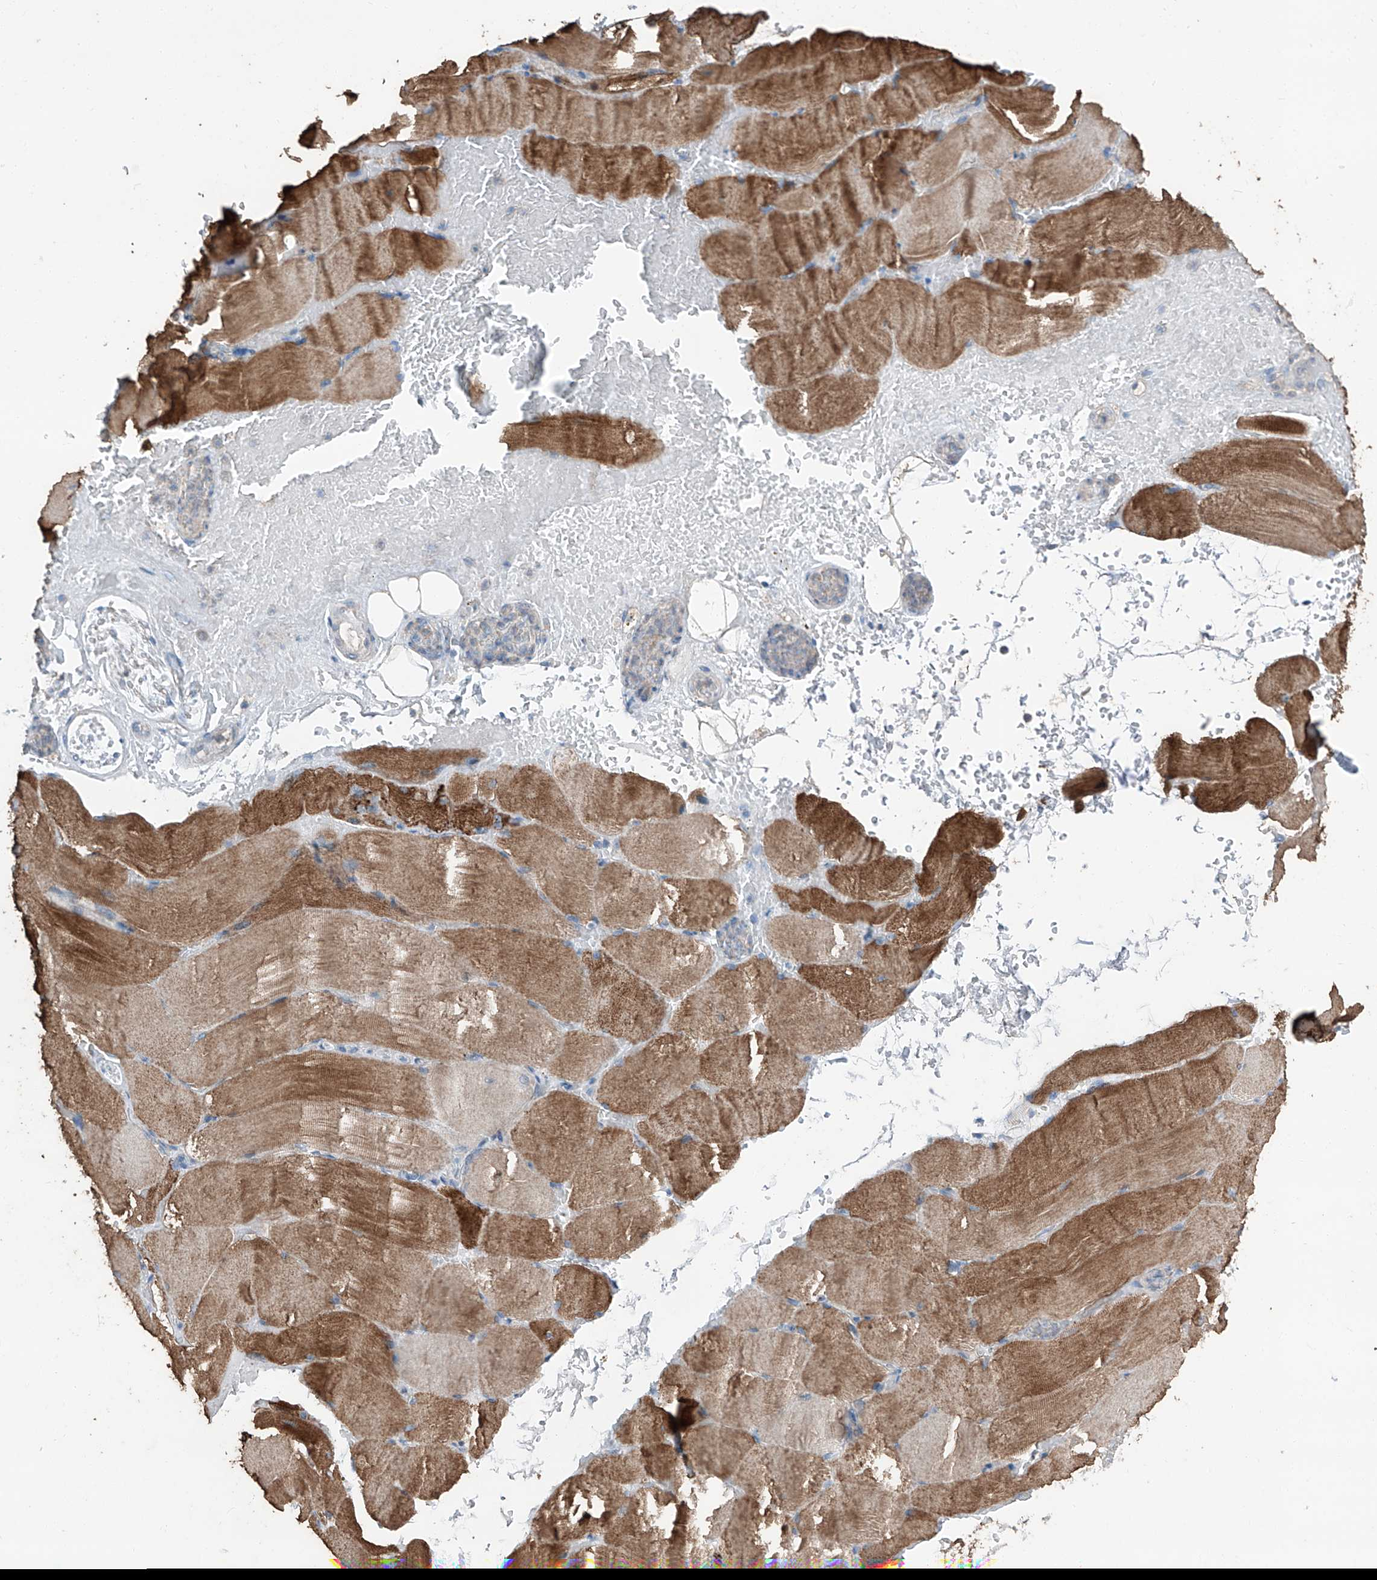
{"staining": {"intensity": "moderate", "quantity": ">75%", "location": "cytoplasmic/membranous"}, "tissue": "skeletal muscle", "cell_type": "Myocytes", "image_type": "normal", "snomed": [{"axis": "morphology", "description": "Normal tissue, NOS"}, {"axis": "topography", "description": "Skeletal muscle"}, {"axis": "topography", "description": "Parathyroid gland"}], "caption": "Myocytes reveal moderate cytoplasmic/membranous staining in approximately >75% of cells in unremarkable skeletal muscle.", "gene": "MAMLD1", "patient": {"sex": "female", "age": 37}}